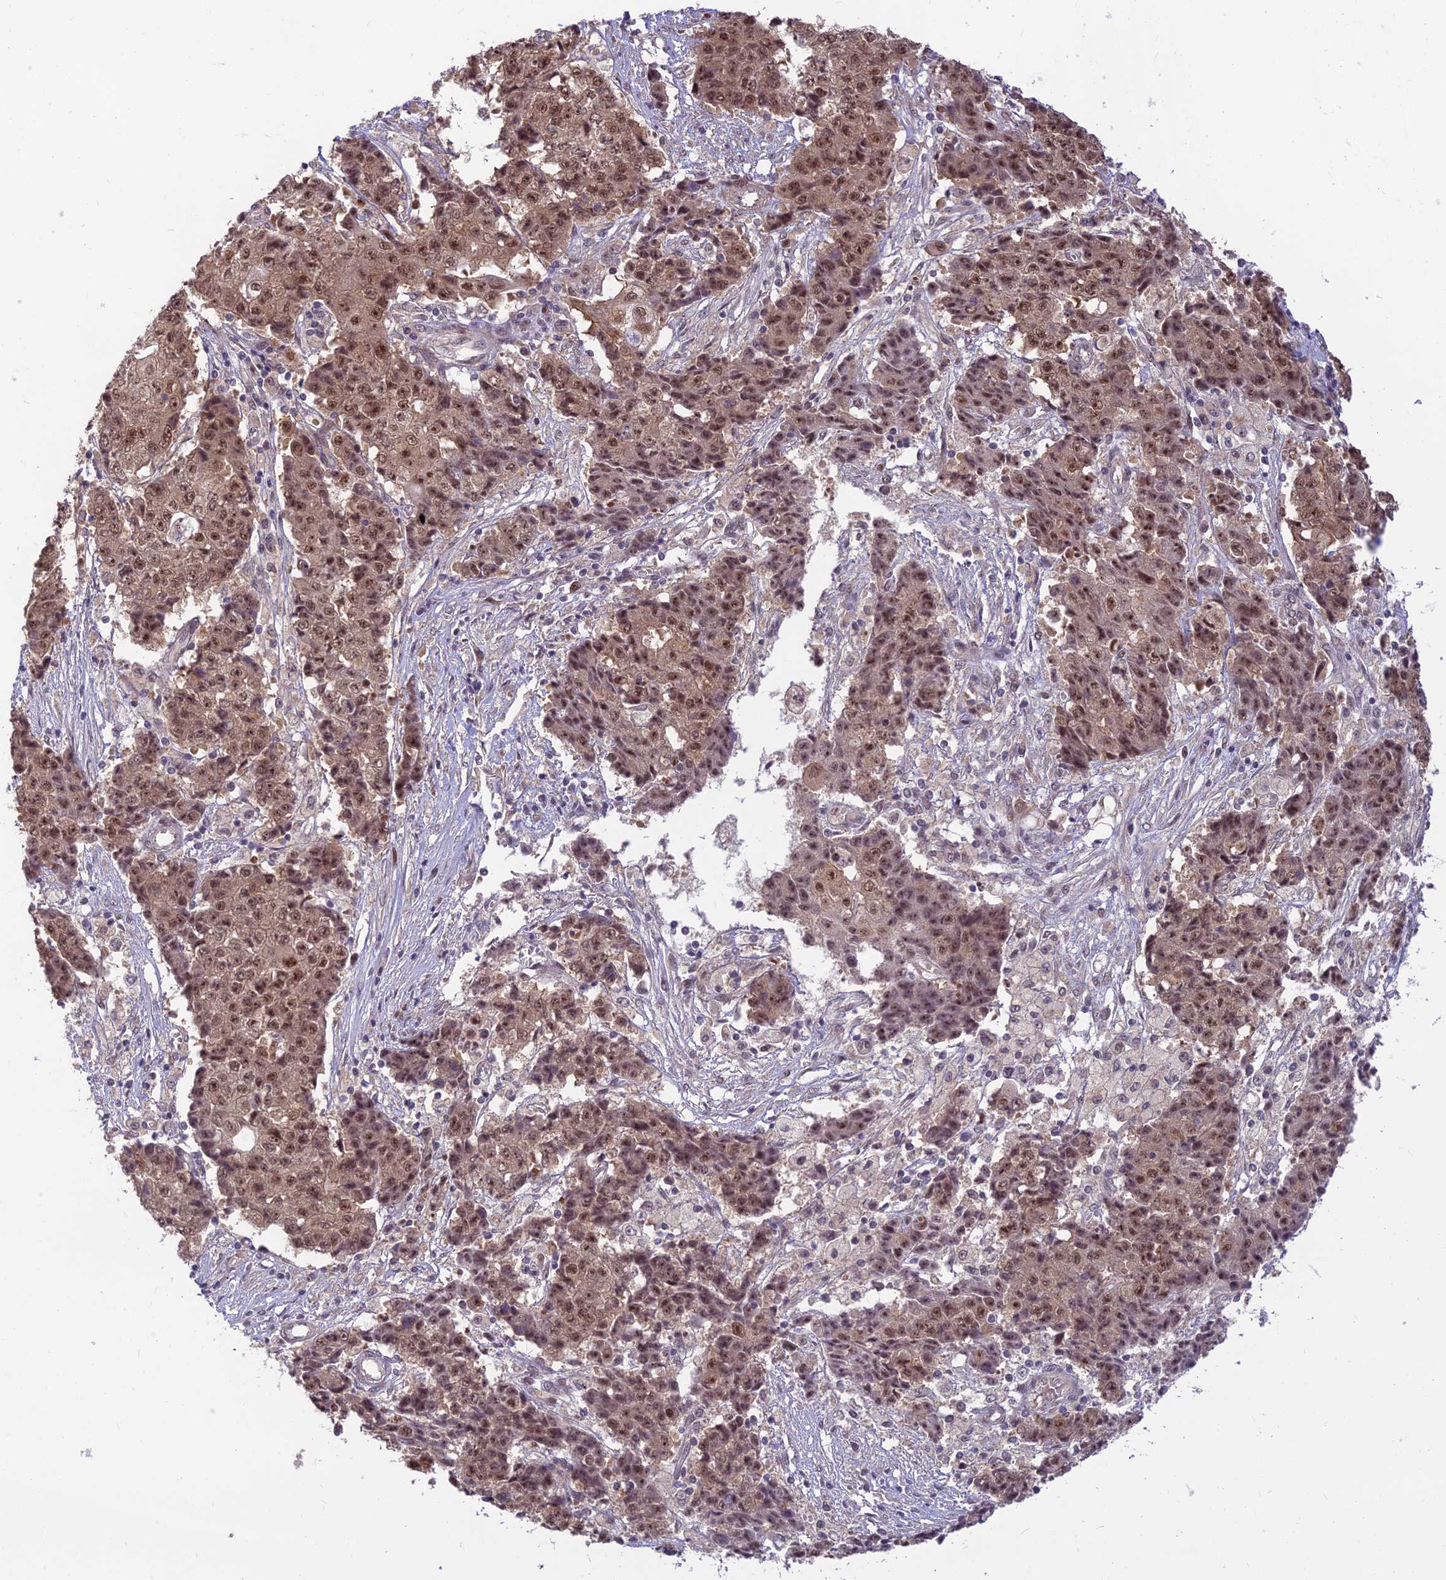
{"staining": {"intensity": "moderate", "quantity": ">75%", "location": "nuclear"}, "tissue": "ovarian cancer", "cell_type": "Tumor cells", "image_type": "cancer", "snomed": [{"axis": "morphology", "description": "Carcinoma, endometroid"}, {"axis": "topography", "description": "Ovary"}], "caption": "Immunohistochemistry (DAB (3,3'-diaminobenzidine)) staining of human ovarian cancer (endometroid carcinoma) reveals moderate nuclear protein staining in about >75% of tumor cells.", "gene": "ASPDH", "patient": {"sex": "female", "age": 42}}